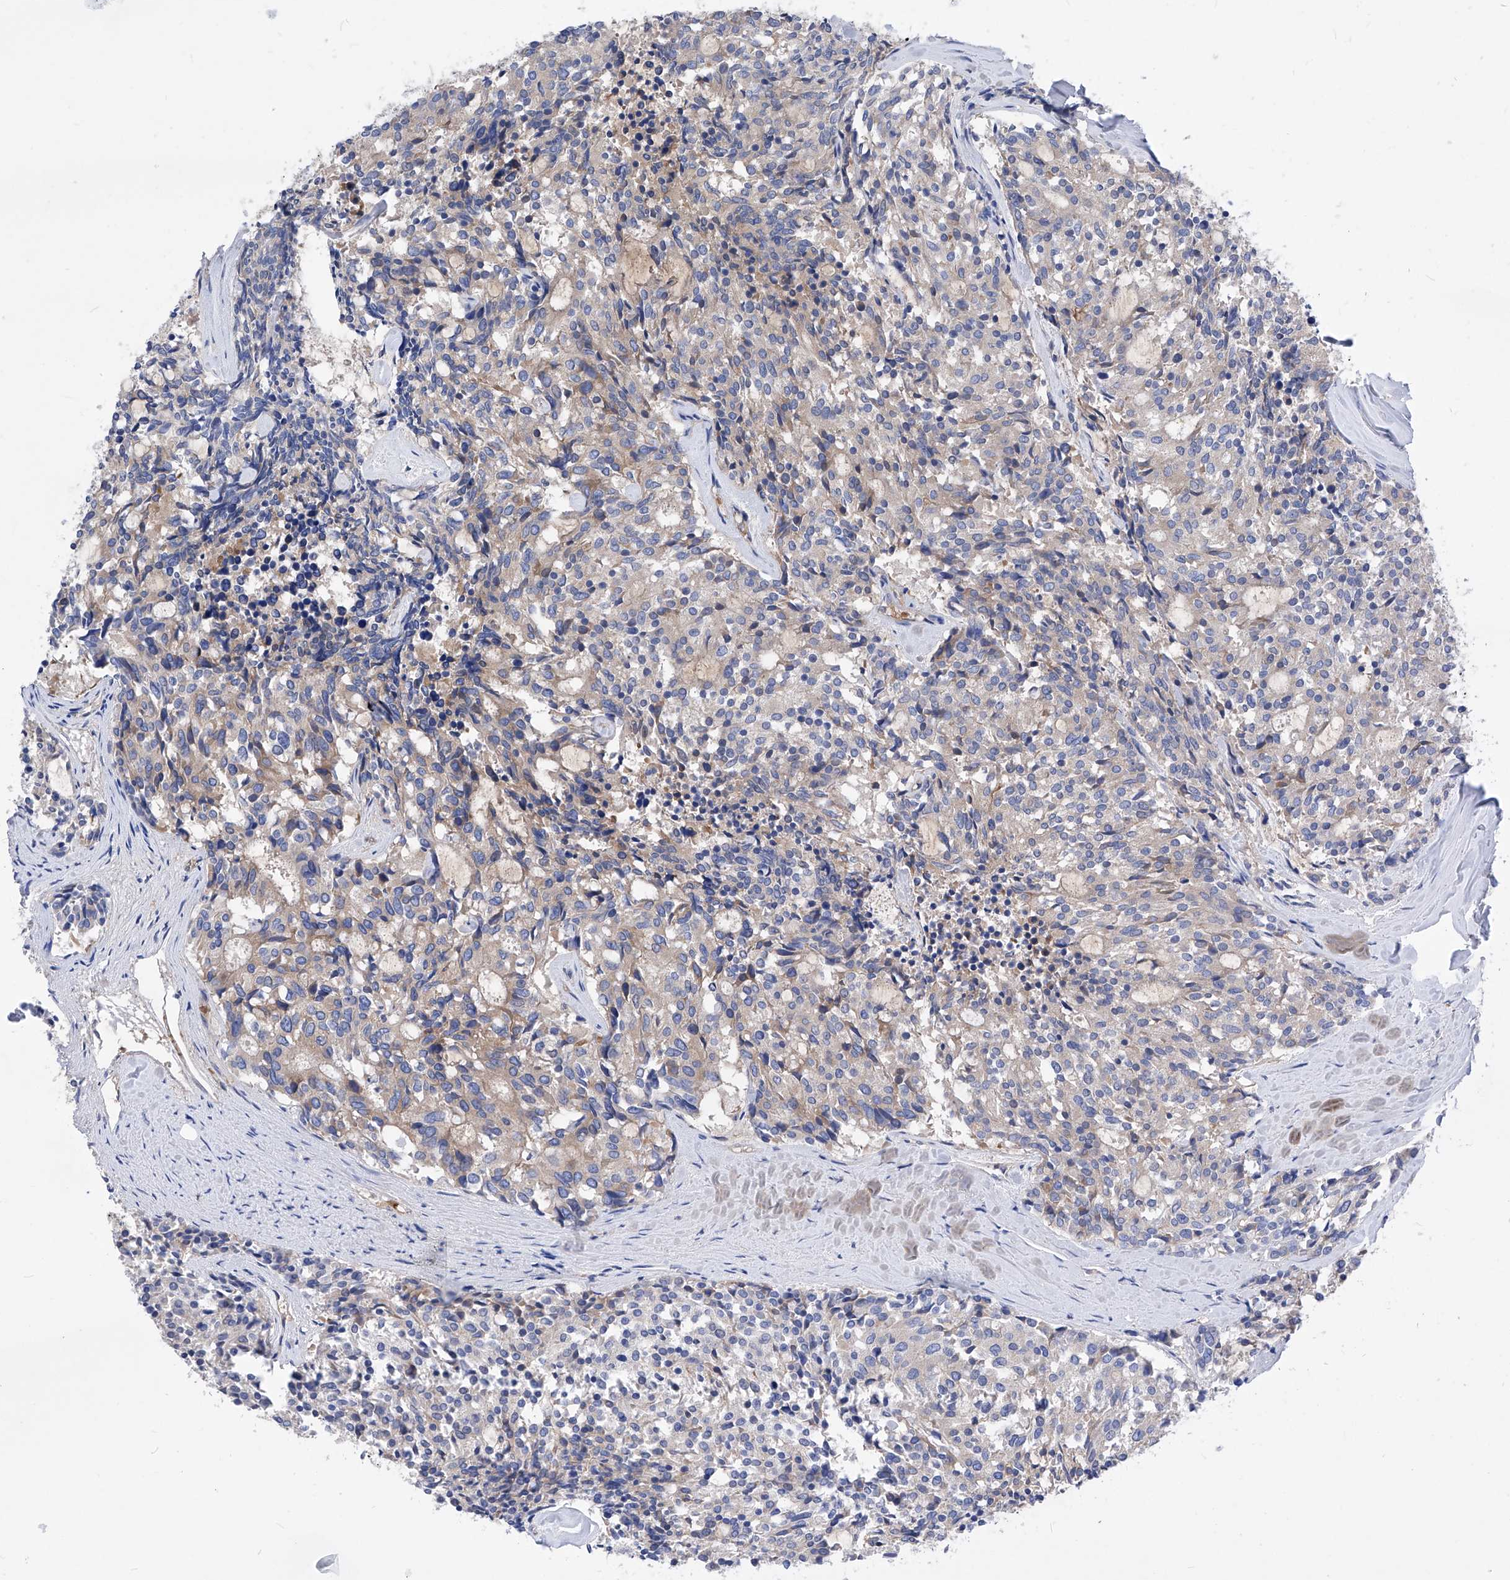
{"staining": {"intensity": "weak", "quantity": "25%-75%", "location": "cytoplasmic/membranous"}, "tissue": "carcinoid", "cell_type": "Tumor cells", "image_type": "cancer", "snomed": [{"axis": "morphology", "description": "Carcinoid, malignant, NOS"}, {"axis": "topography", "description": "Pancreas"}], "caption": "Carcinoid stained with a protein marker demonstrates weak staining in tumor cells.", "gene": "XPNPEP1", "patient": {"sex": "female", "age": 54}}